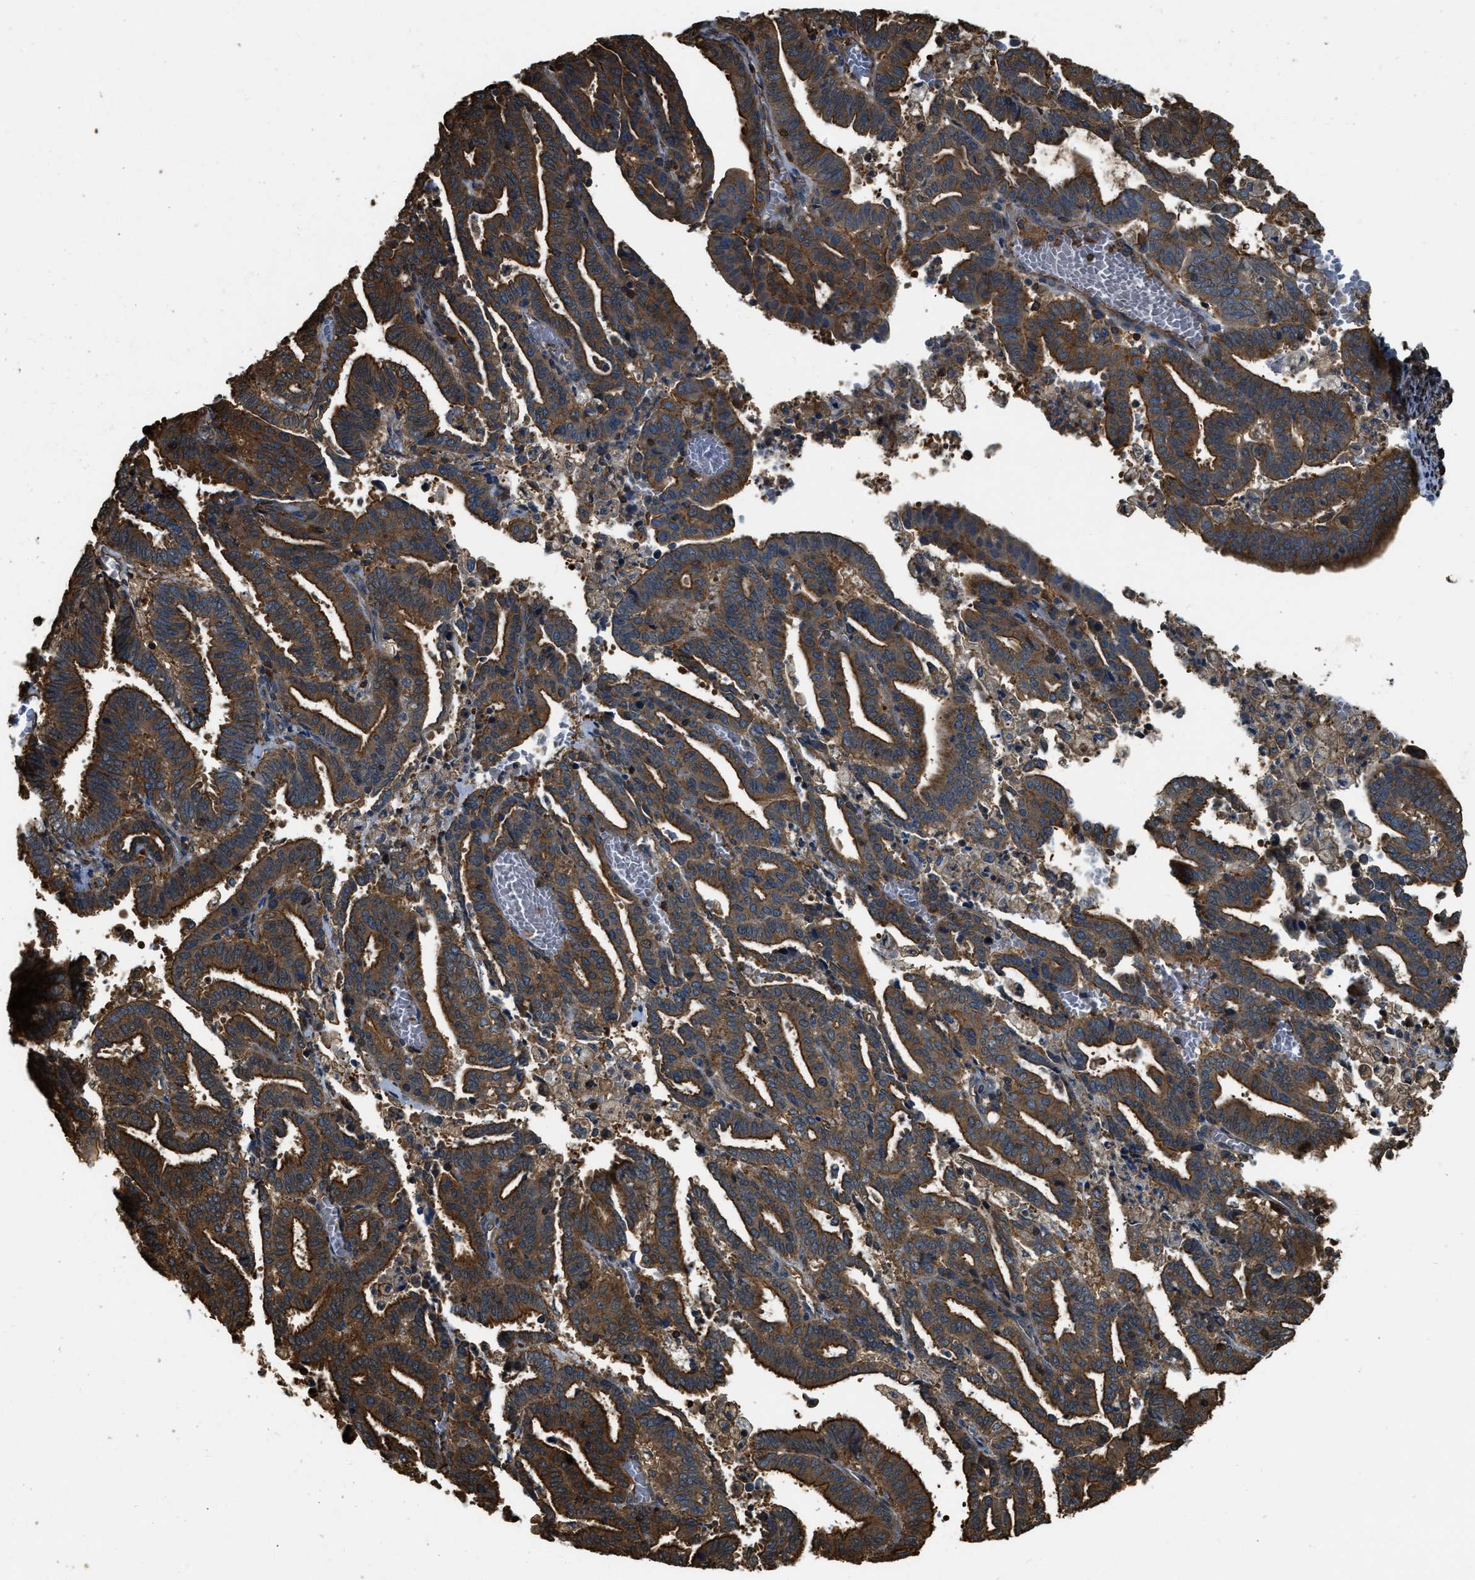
{"staining": {"intensity": "strong", "quantity": ">75%", "location": "cytoplasmic/membranous"}, "tissue": "endometrial cancer", "cell_type": "Tumor cells", "image_type": "cancer", "snomed": [{"axis": "morphology", "description": "Adenocarcinoma, NOS"}, {"axis": "topography", "description": "Uterus"}], "caption": "Approximately >75% of tumor cells in endometrial cancer (adenocarcinoma) reveal strong cytoplasmic/membranous protein expression as visualized by brown immunohistochemical staining.", "gene": "YARS1", "patient": {"sex": "female", "age": 83}}